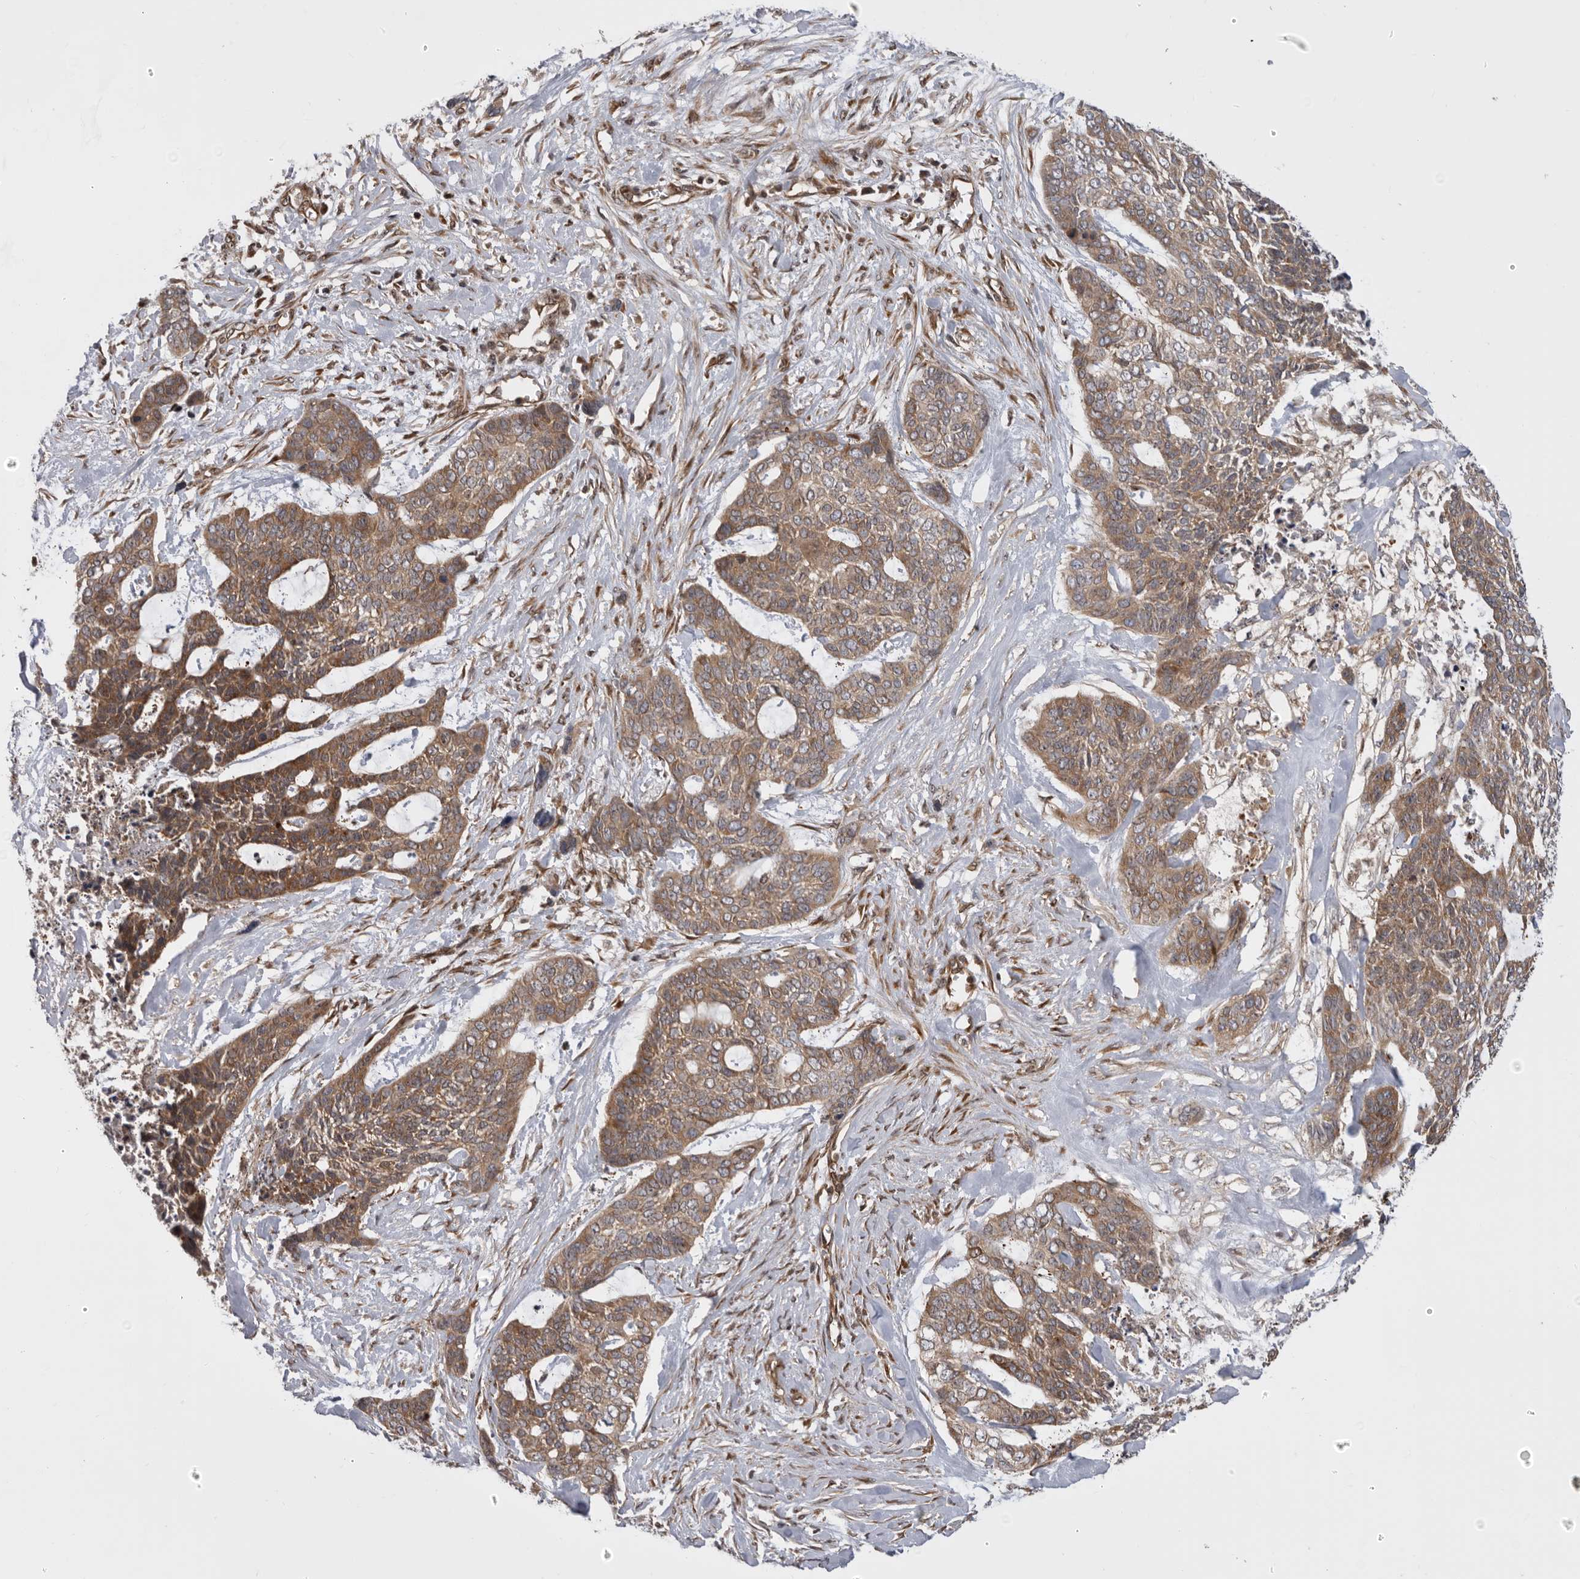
{"staining": {"intensity": "moderate", "quantity": ">75%", "location": "cytoplasmic/membranous"}, "tissue": "skin cancer", "cell_type": "Tumor cells", "image_type": "cancer", "snomed": [{"axis": "morphology", "description": "Basal cell carcinoma"}, {"axis": "topography", "description": "Skin"}], "caption": "Skin cancer stained for a protein (brown) exhibits moderate cytoplasmic/membranous positive expression in approximately >75% of tumor cells.", "gene": "DHDDS", "patient": {"sex": "female", "age": 64}}